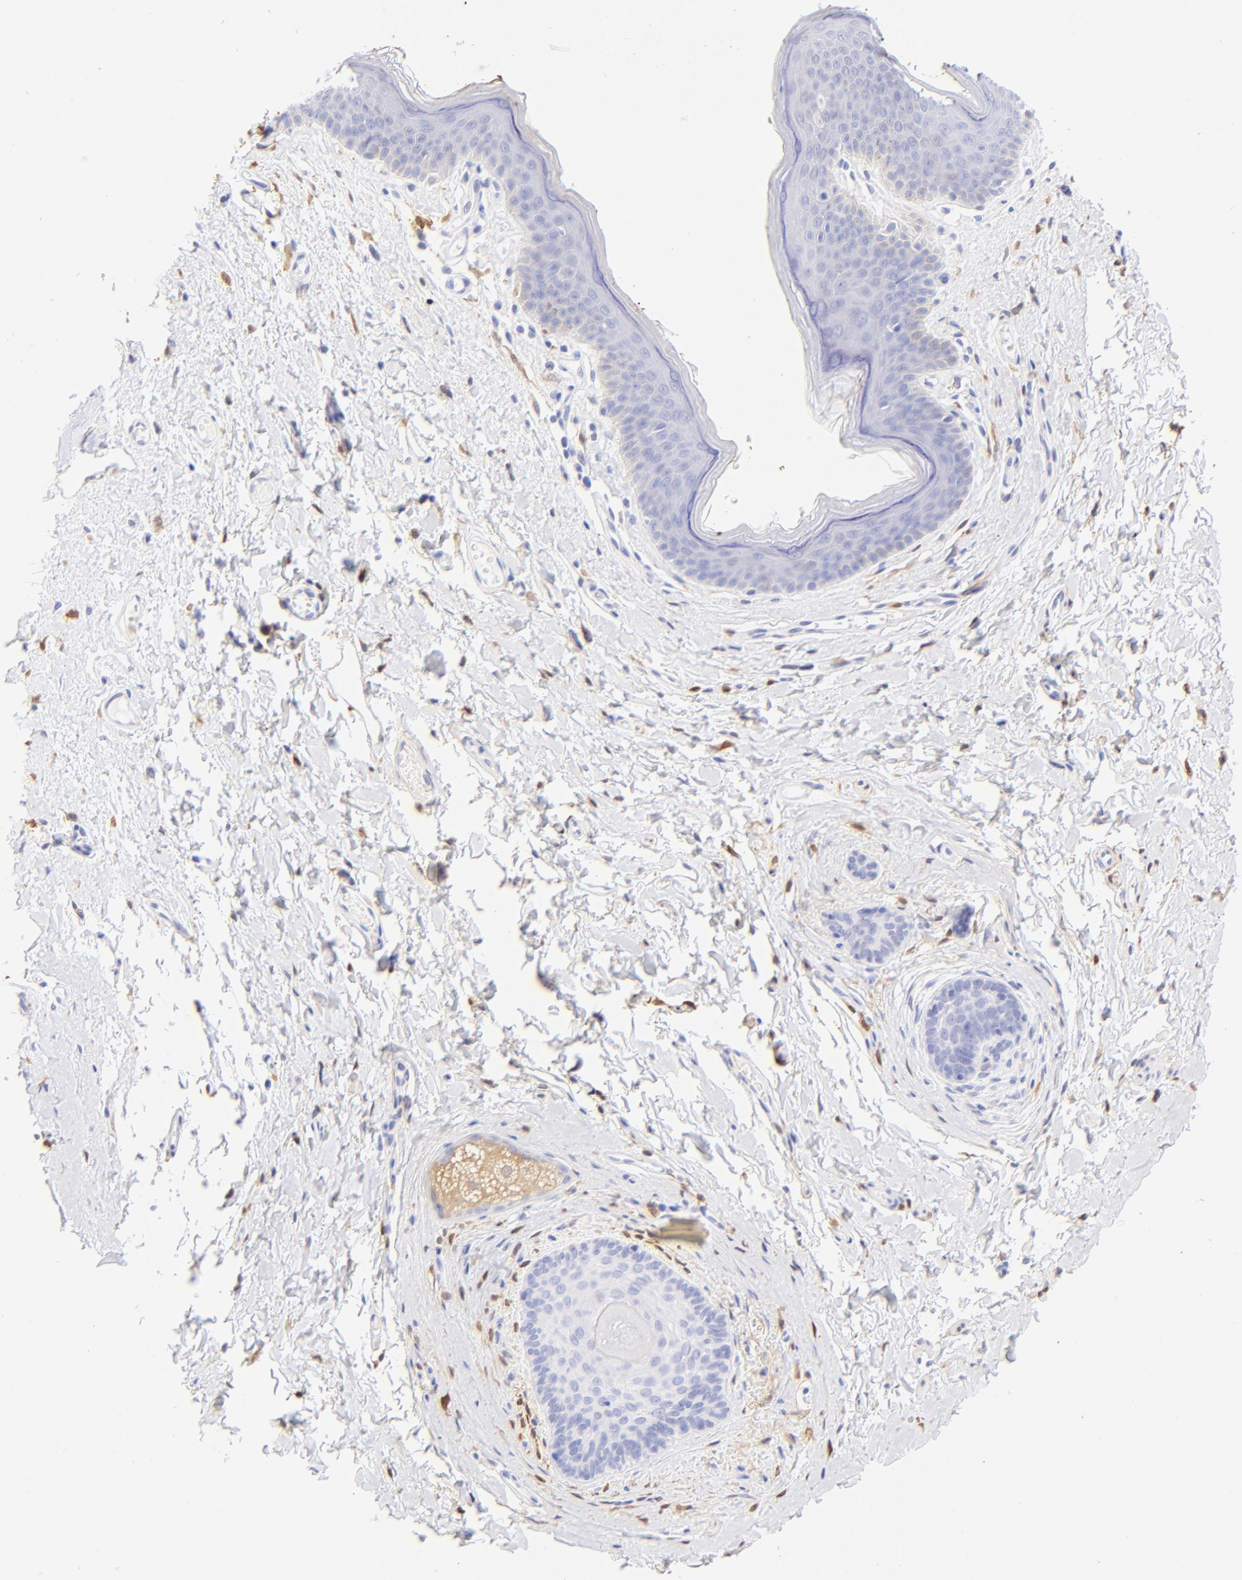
{"staining": {"intensity": "moderate", "quantity": "25%-75%", "location": "cytoplasmic/membranous"}, "tissue": "skin", "cell_type": "Epidermal cells", "image_type": "normal", "snomed": [{"axis": "morphology", "description": "Normal tissue, NOS"}, {"axis": "morphology", "description": "Inflammation, NOS"}, {"axis": "topography", "description": "Vulva"}], "caption": "Approximately 25%-75% of epidermal cells in unremarkable human skin demonstrate moderate cytoplasmic/membranous protein expression as visualized by brown immunohistochemical staining.", "gene": "ALDH1A1", "patient": {"sex": "female", "age": 84}}